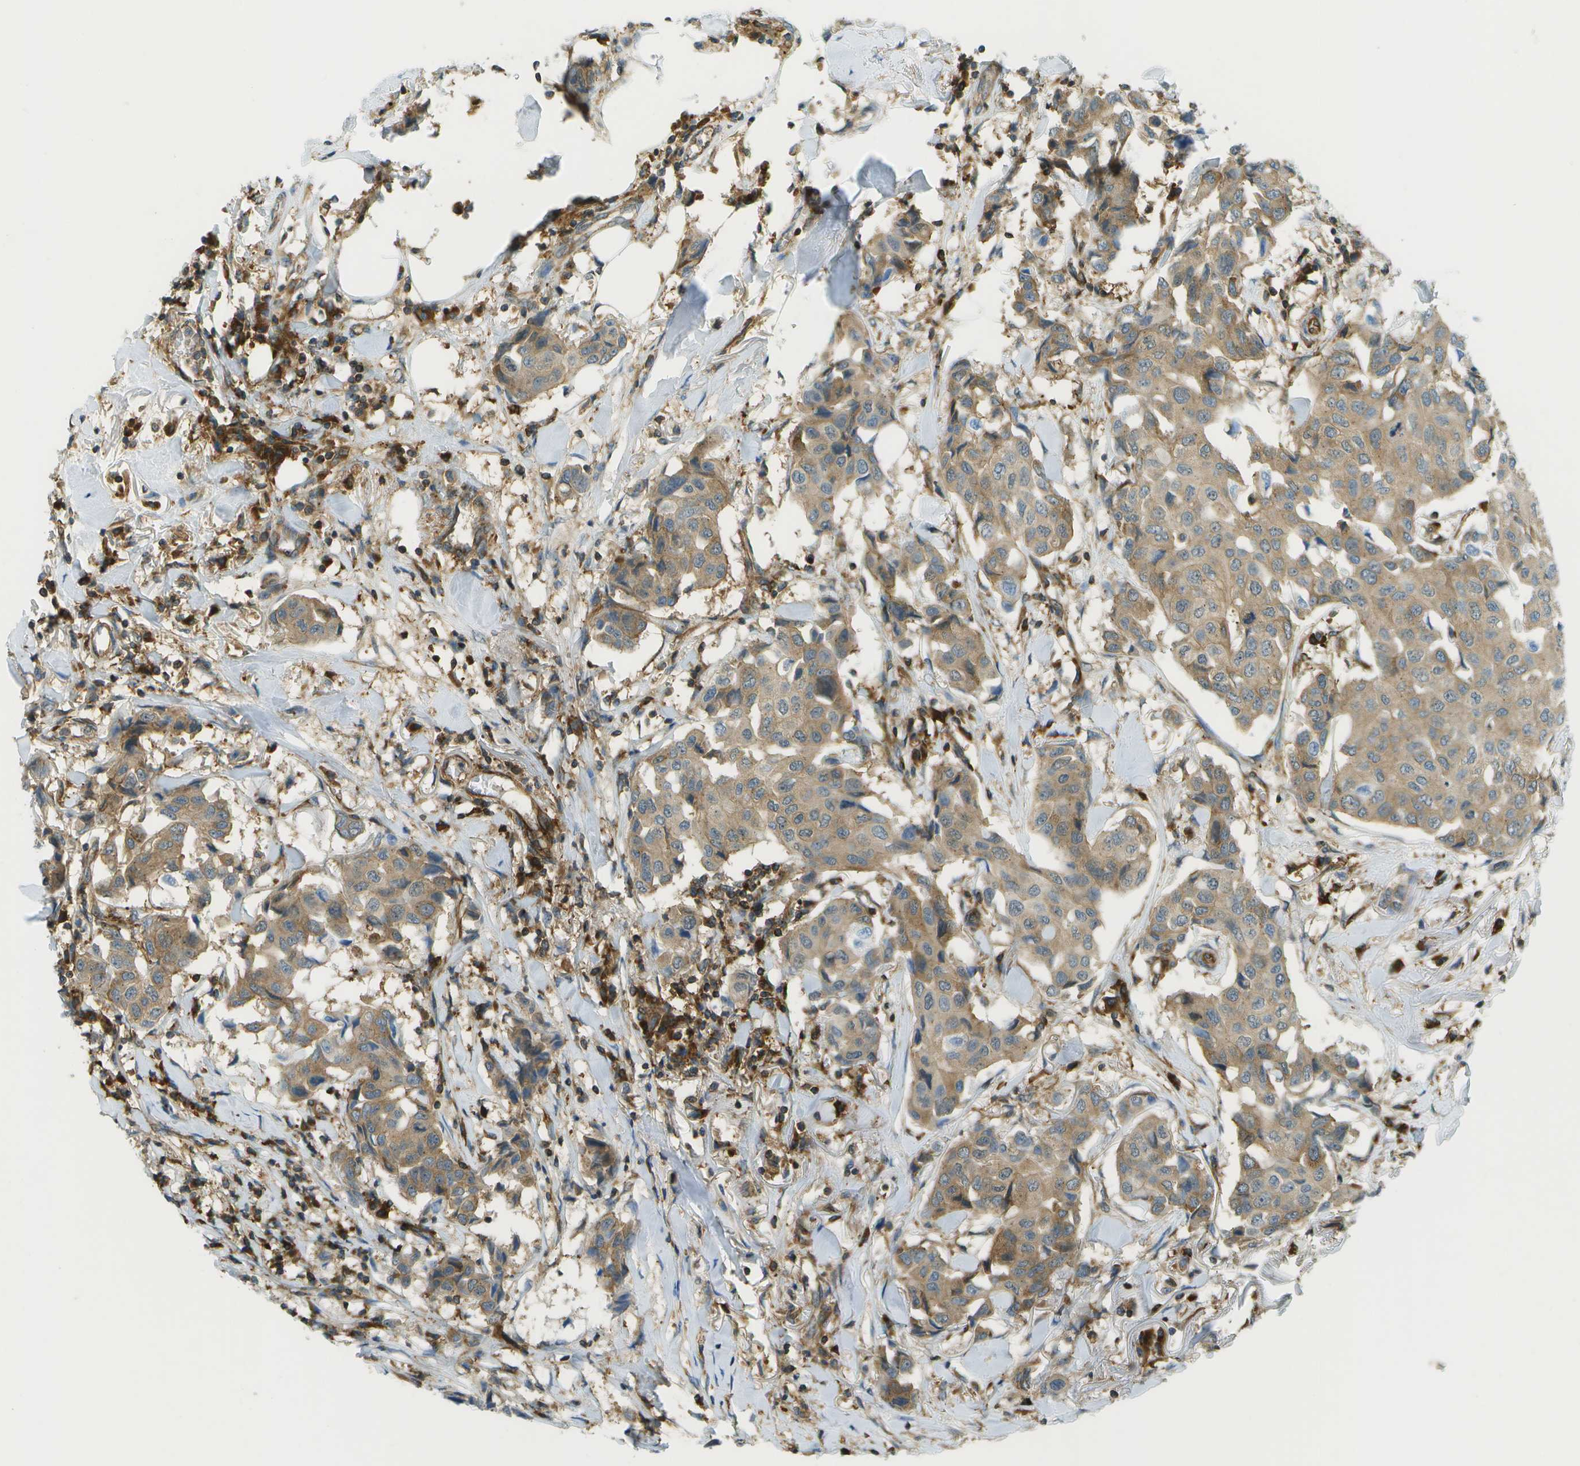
{"staining": {"intensity": "weak", "quantity": ">75%", "location": "cytoplasmic/membranous"}, "tissue": "breast cancer", "cell_type": "Tumor cells", "image_type": "cancer", "snomed": [{"axis": "morphology", "description": "Duct carcinoma"}, {"axis": "topography", "description": "Breast"}], "caption": "Tumor cells reveal weak cytoplasmic/membranous expression in approximately >75% of cells in breast cancer (intraductal carcinoma).", "gene": "TMTC1", "patient": {"sex": "female", "age": 80}}